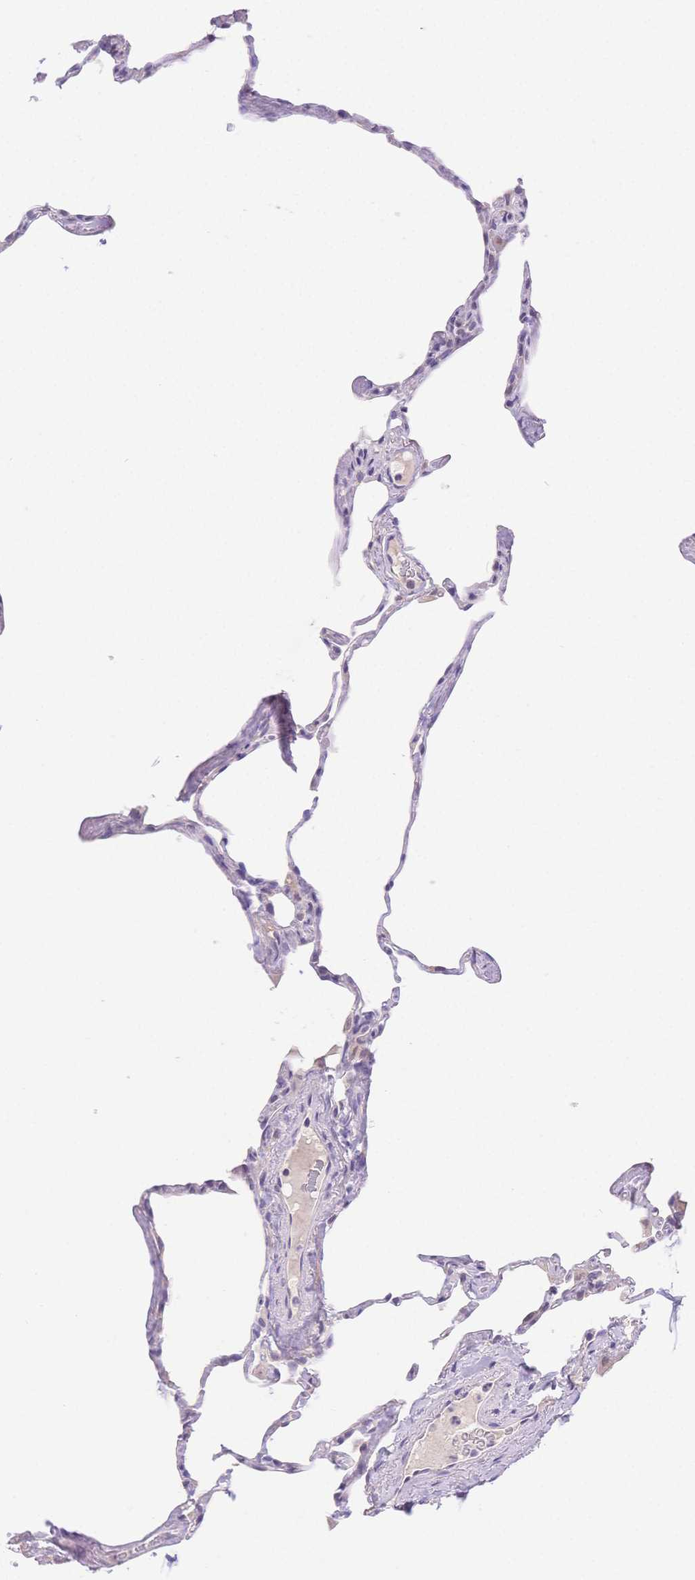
{"staining": {"intensity": "negative", "quantity": "none", "location": "none"}, "tissue": "lung", "cell_type": "Alveolar cells", "image_type": "normal", "snomed": [{"axis": "morphology", "description": "Normal tissue, NOS"}, {"axis": "topography", "description": "Lung"}], "caption": "Immunohistochemistry photomicrograph of normal lung stained for a protein (brown), which exhibits no positivity in alveolar cells.", "gene": "MYOM1", "patient": {"sex": "male", "age": 65}}